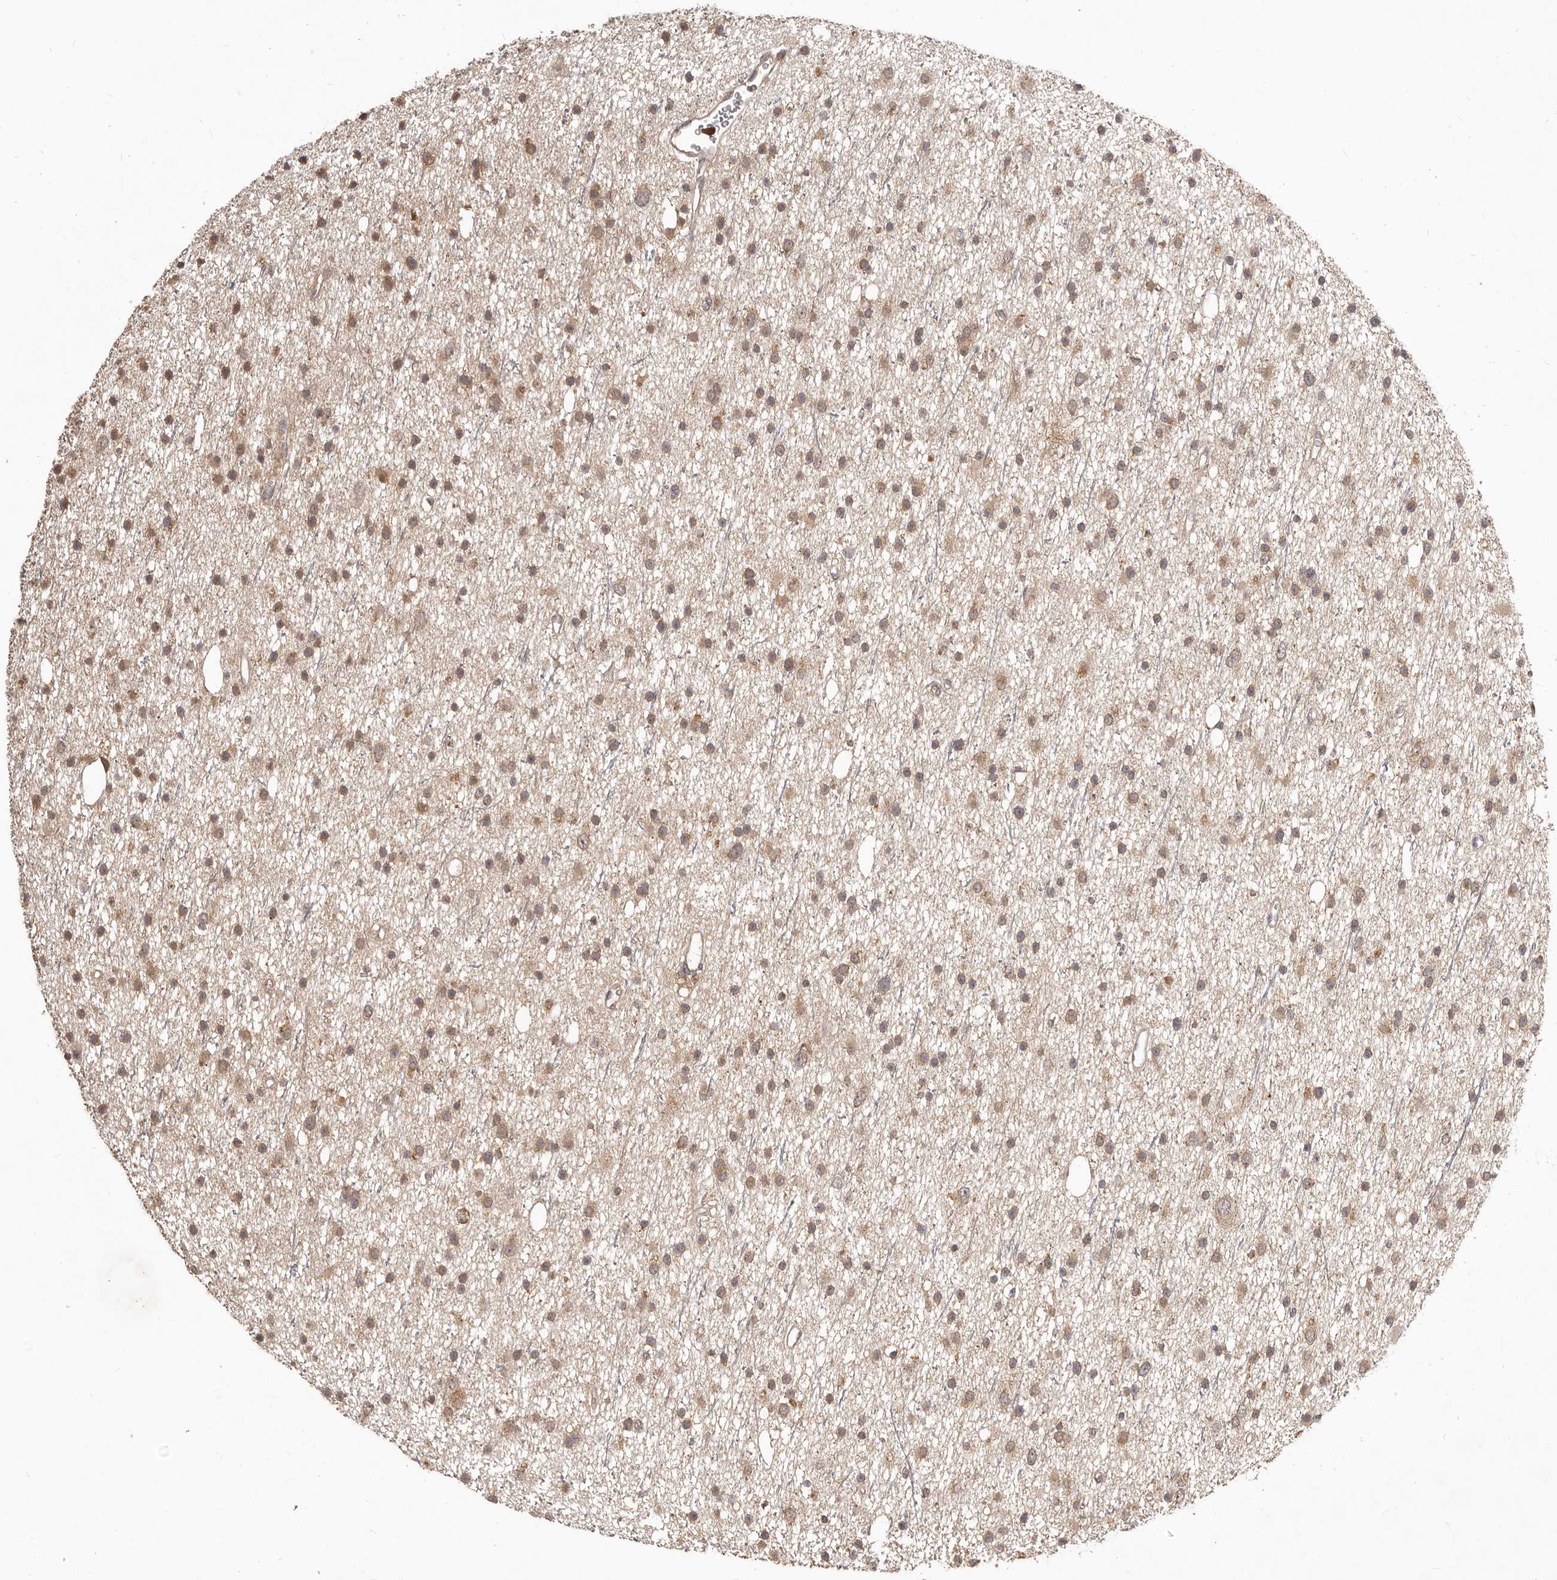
{"staining": {"intensity": "weak", "quantity": ">75%", "location": "cytoplasmic/membranous"}, "tissue": "glioma", "cell_type": "Tumor cells", "image_type": "cancer", "snomed": [{"axis": "morphology", "description": "Glioma, malignant, Low grade"}, {"axis": "topography", "description": "Cerebral cortex"}], "caption": "Immunohistochemical staining of glioma exhibits weak cytoplasmic/membranous protein staining in about >75% of tumor cells.", "gene": "RNF187", "patient": {"sex": "female", "age": 39}}